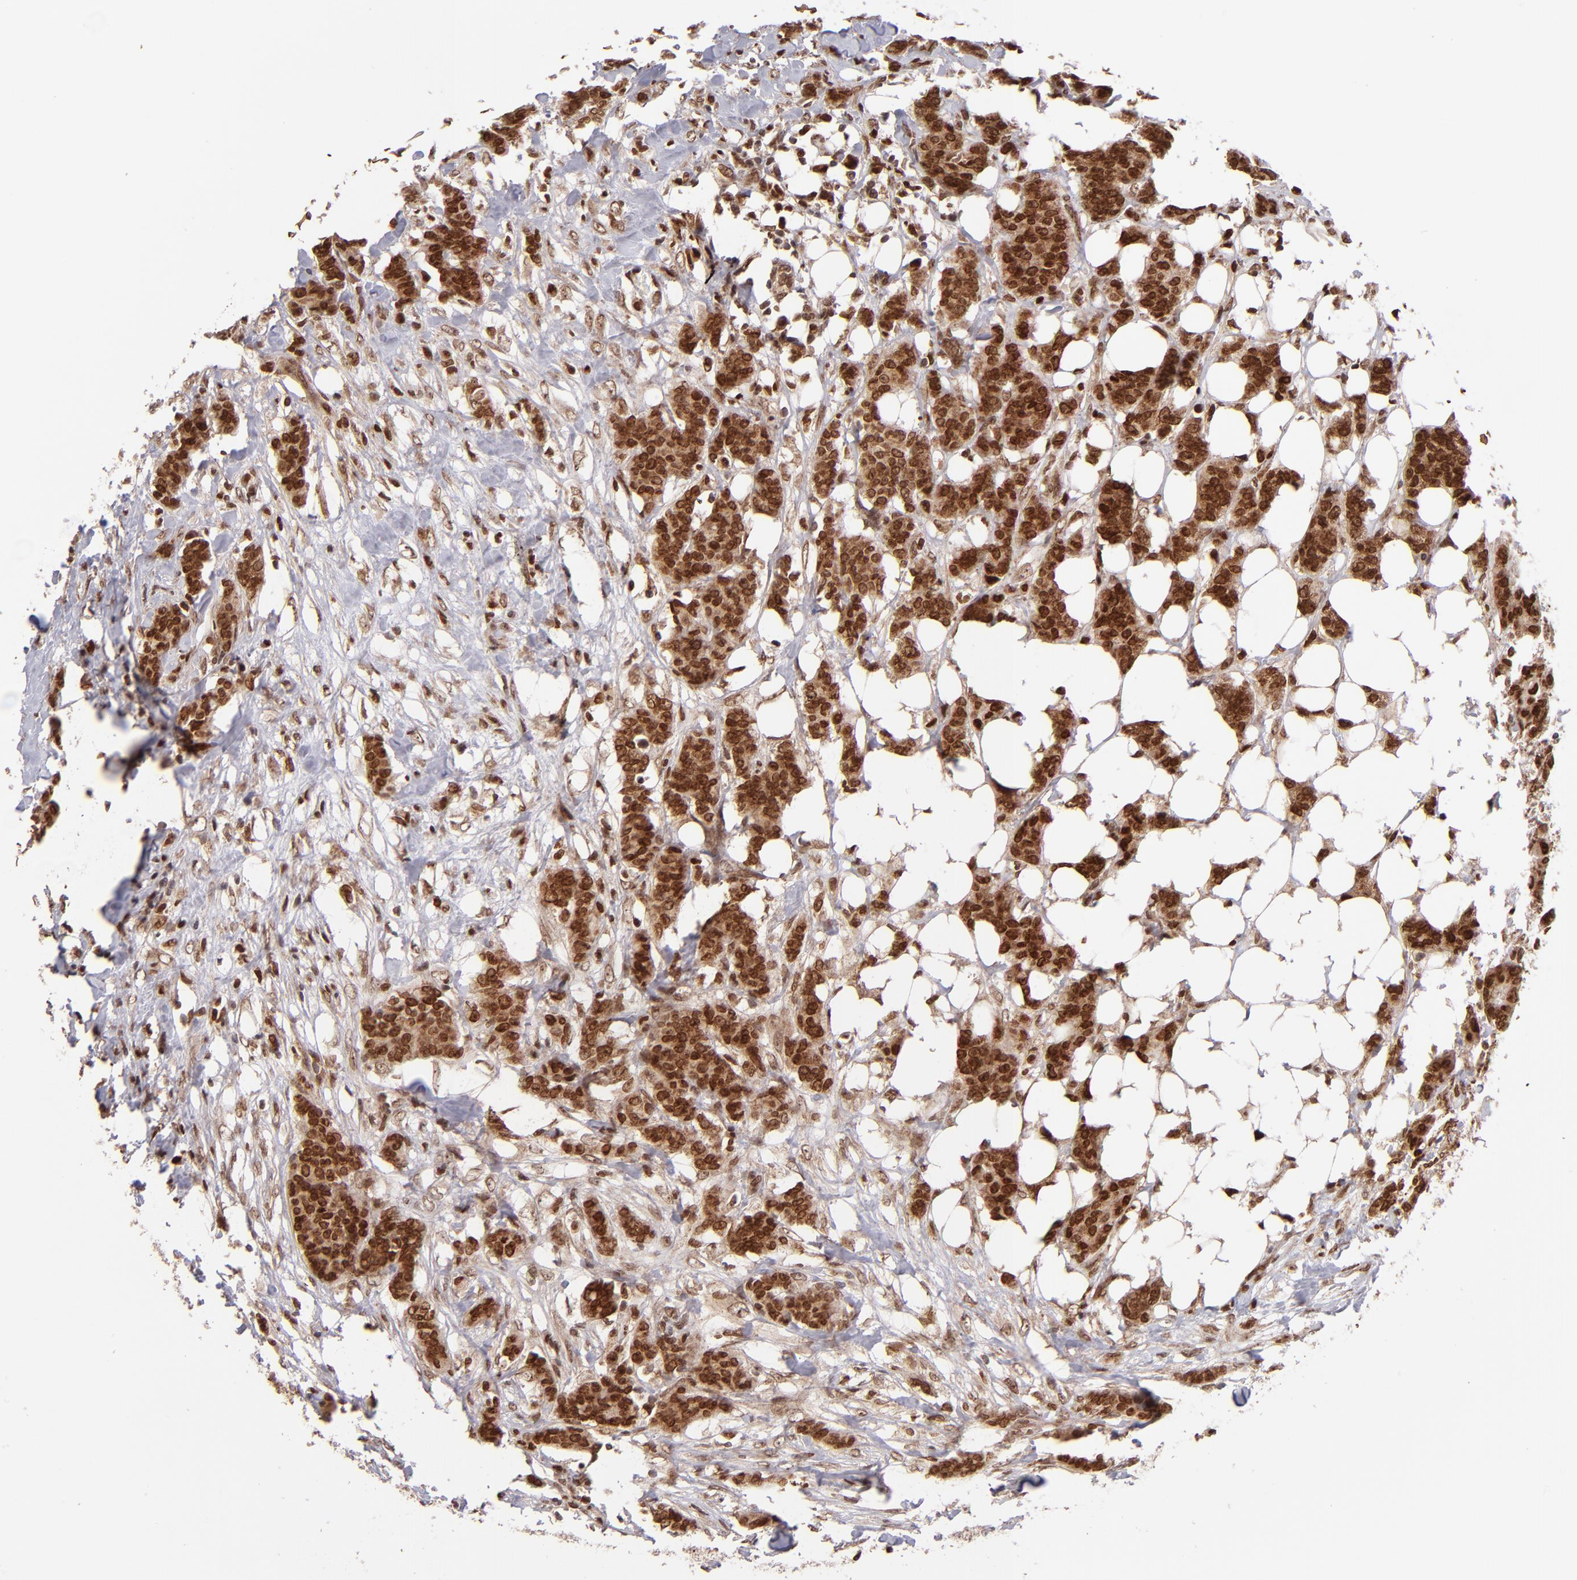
{"staining": {"intensity": "strong", "quantity": ">75%", "location": "cytoplasmic/membranous,nuclear"}, "tissue": "breast cancer", "cell_type": "Tumor cells", "image_type": "cancer", "snomed": [{"axis": "morphology", "description": "Duct carcinoma"}, {"axis": "topography", "description": "Breast"}], "caption": "Immunohistochemical staining of human breast cancer demonstrates high levels of strong cytoplasmic/membranous and nuclear staining in approximately >75% of tumor cells.", "gene": "TOP1MT", "patient": {"sex": "female", "age": 40}}